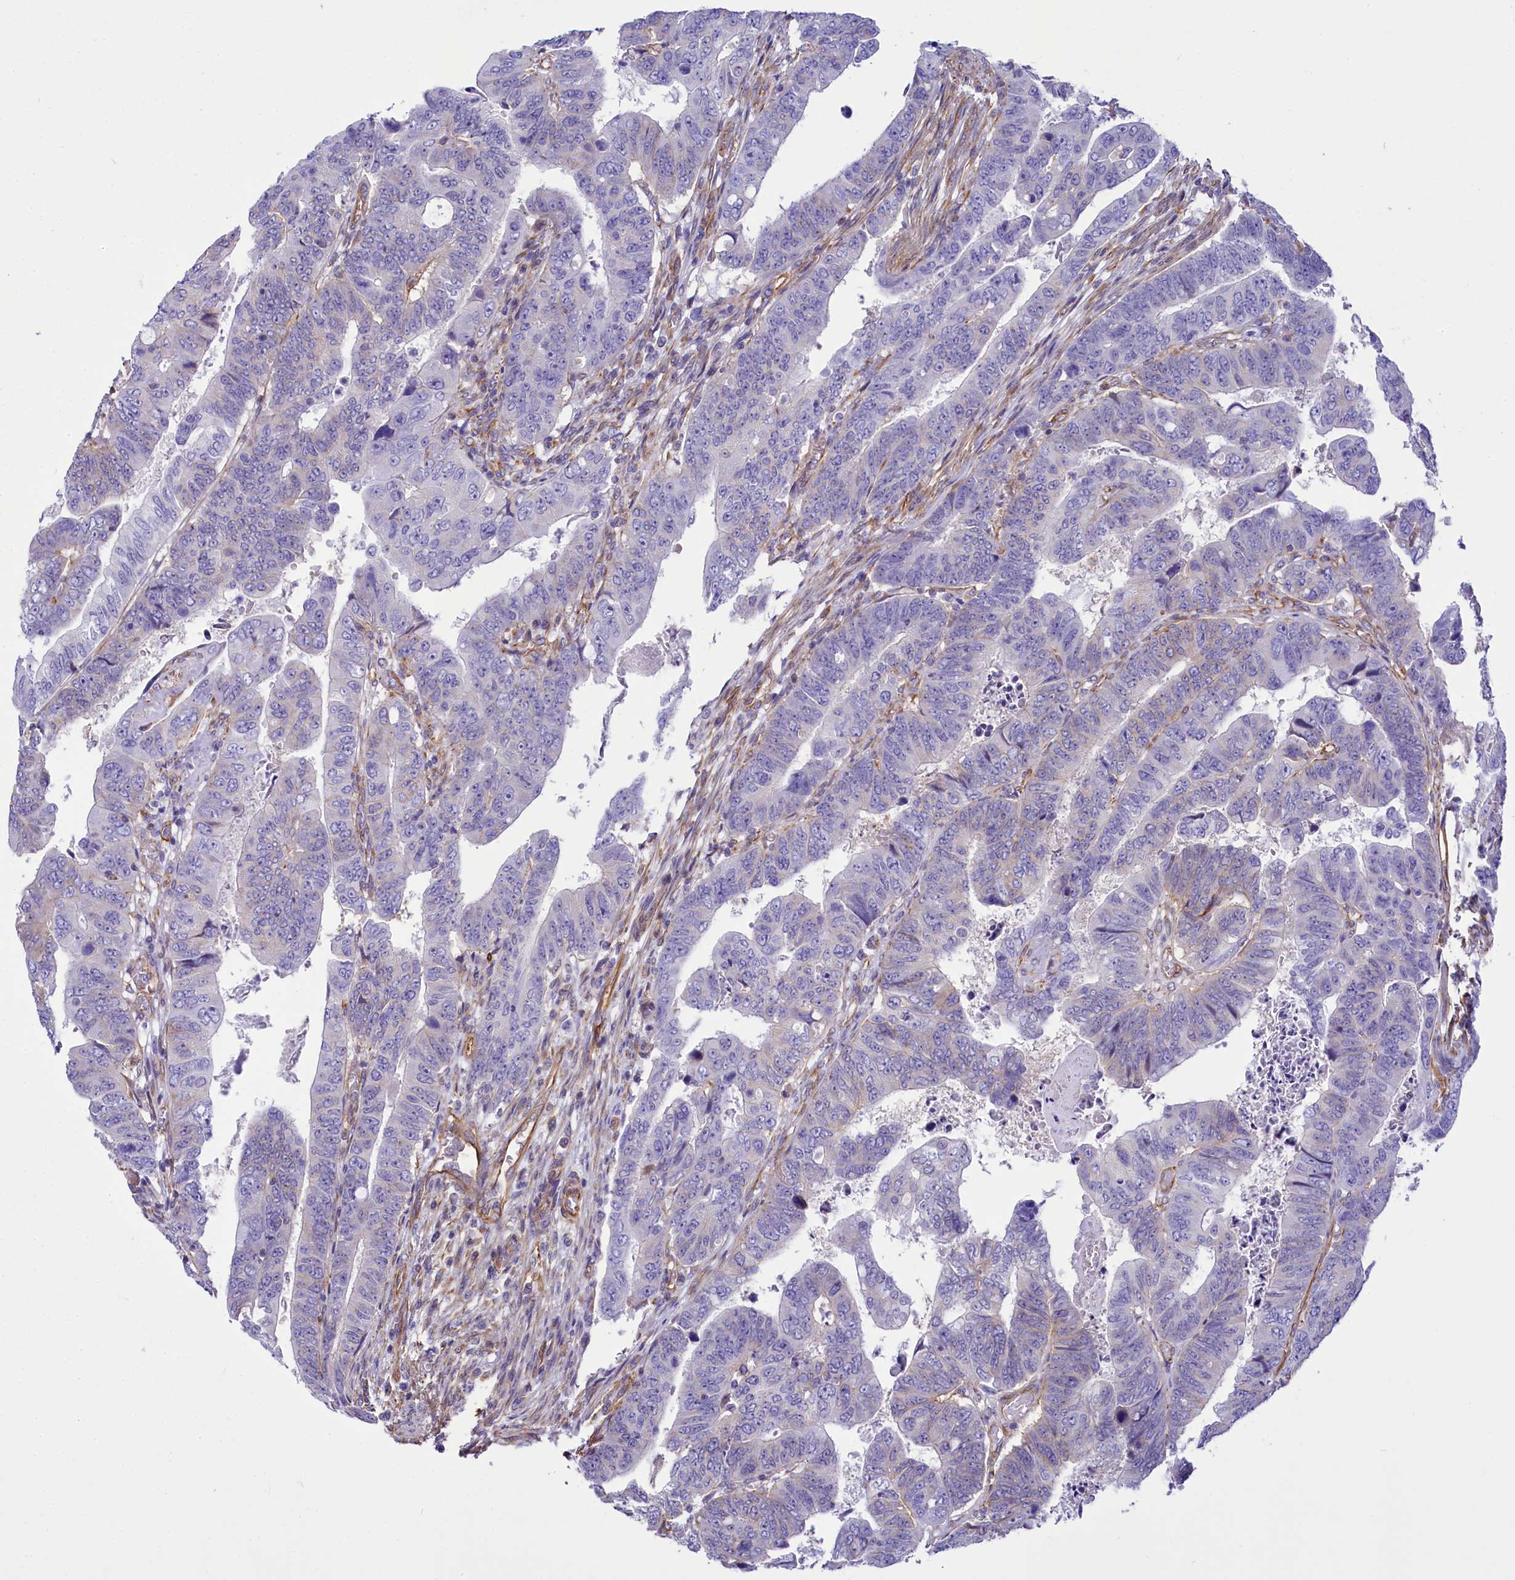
{"staining": {"intensity": "negative", "quantity": "none", "location": "none"}, "tissue": "colorectal cancer", "cell_type": "Tumor cells", "image_type": "cancer", "snomed": [{"axis": "morphology", "description": "Normal tissue, NOS"}, {"axis": "morphology", "description": "Adenocarcinoma, NOS"}, {"axis": "topography", "description": "Rectum"}], "caption": "IHC of human colorectal cancer reveals no staining in tumor cells.", "gene": "CD99", "patient": {"sex": "female", "age": 65}}